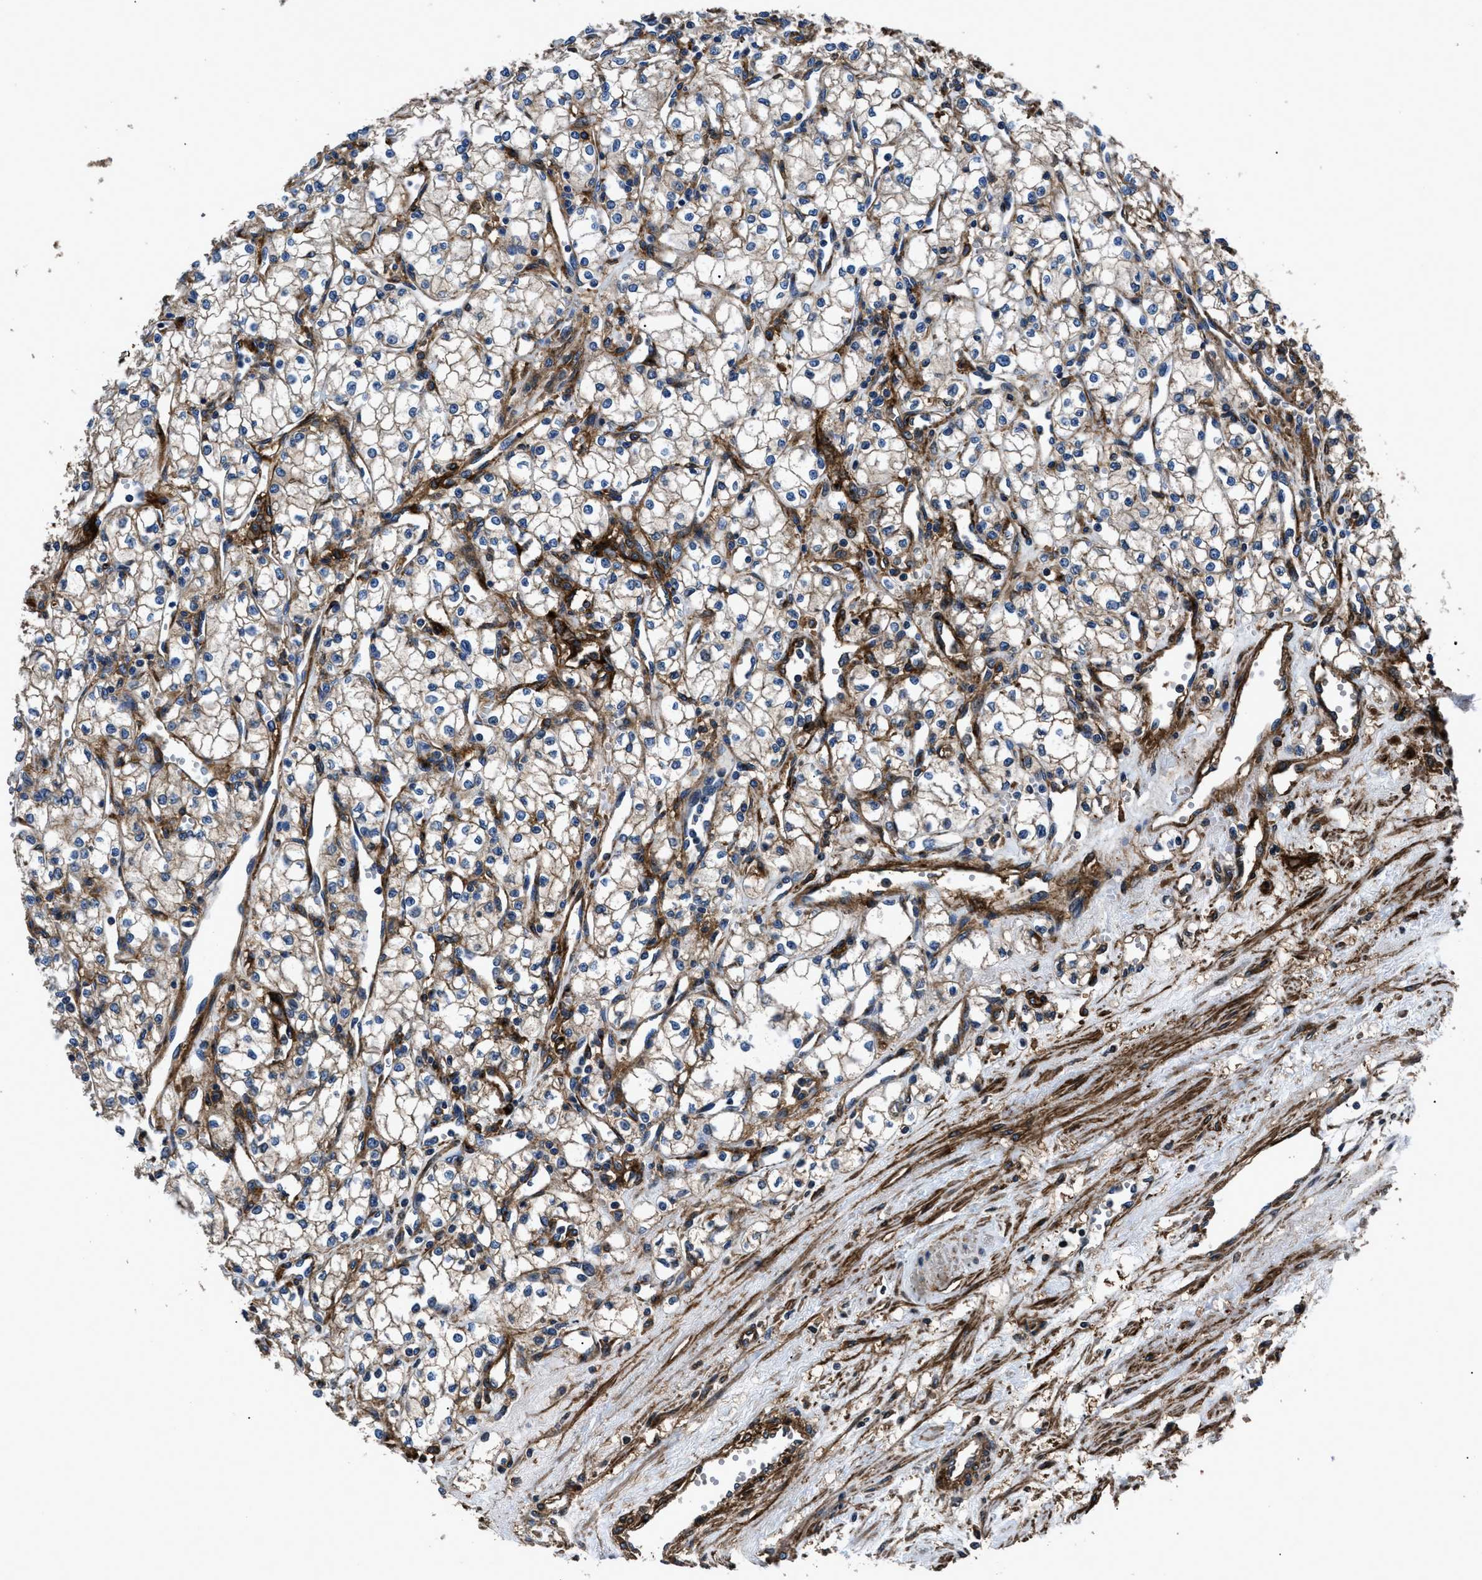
{"staining": {"intensity": "weak", "quantity": ">75%", "location": "cytoplasmic/membranous"}, "tissue": "renal cancer", "cell_type": "Tumor cells", "image_type": "cancer", "snomed": [{"axis": "morphology", "description": "Adenocarcinoma, NOS"}, {"axis": "topography", "description": "Kidney"}], "caption": "This photomicrograph displays immunohistochemistry (IHC) staining of renal cancer (adenocarcinoma), with low weak cytoplasmic/membranous positivity in approximately >75% of tumor cells.", "gene": "CD276", "patient": {"sex": "male", "age": 59}}